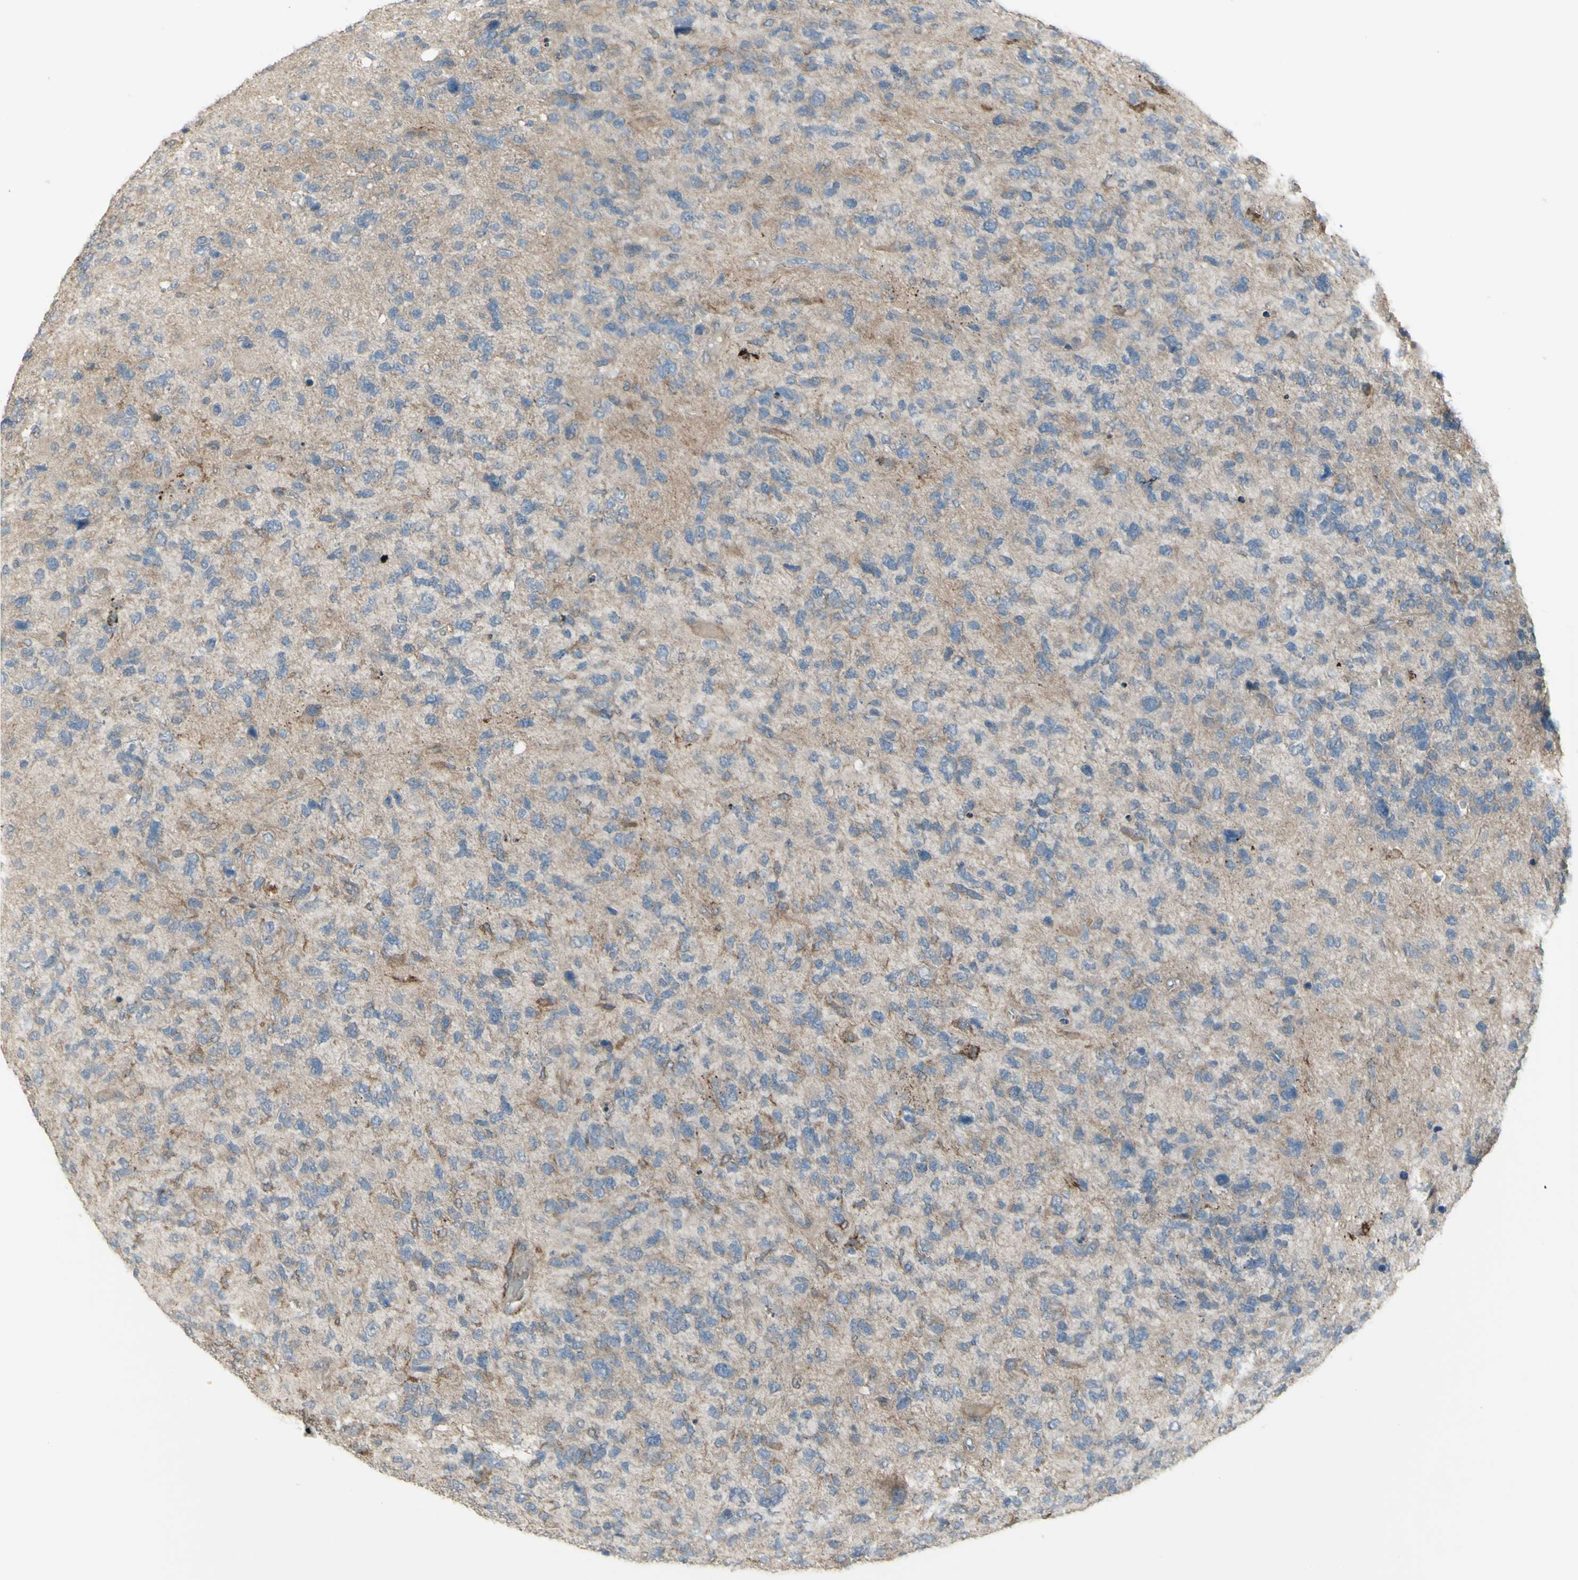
{"staining": {"intensity": "weak", "quantity": ">75%", "location": "cytoplasmic/membranous"}, "tissue": "glioma", "cell_type": "Tumor cells", "image_type": "cancer", "snomed": [{"axis": "morphology", "description": "Glioma, malignant, High grade"}, {"axis": "topography", "description": "Brain"}], "caption": "Immunohistochemistry (IHC) of human glioma exhibits low levels of weak cytoplasmic/membranous staining in approximately >75% of tumor cells.", "gene": "GRAMD1B", "patient": {"sex": "female", "age": 58}}